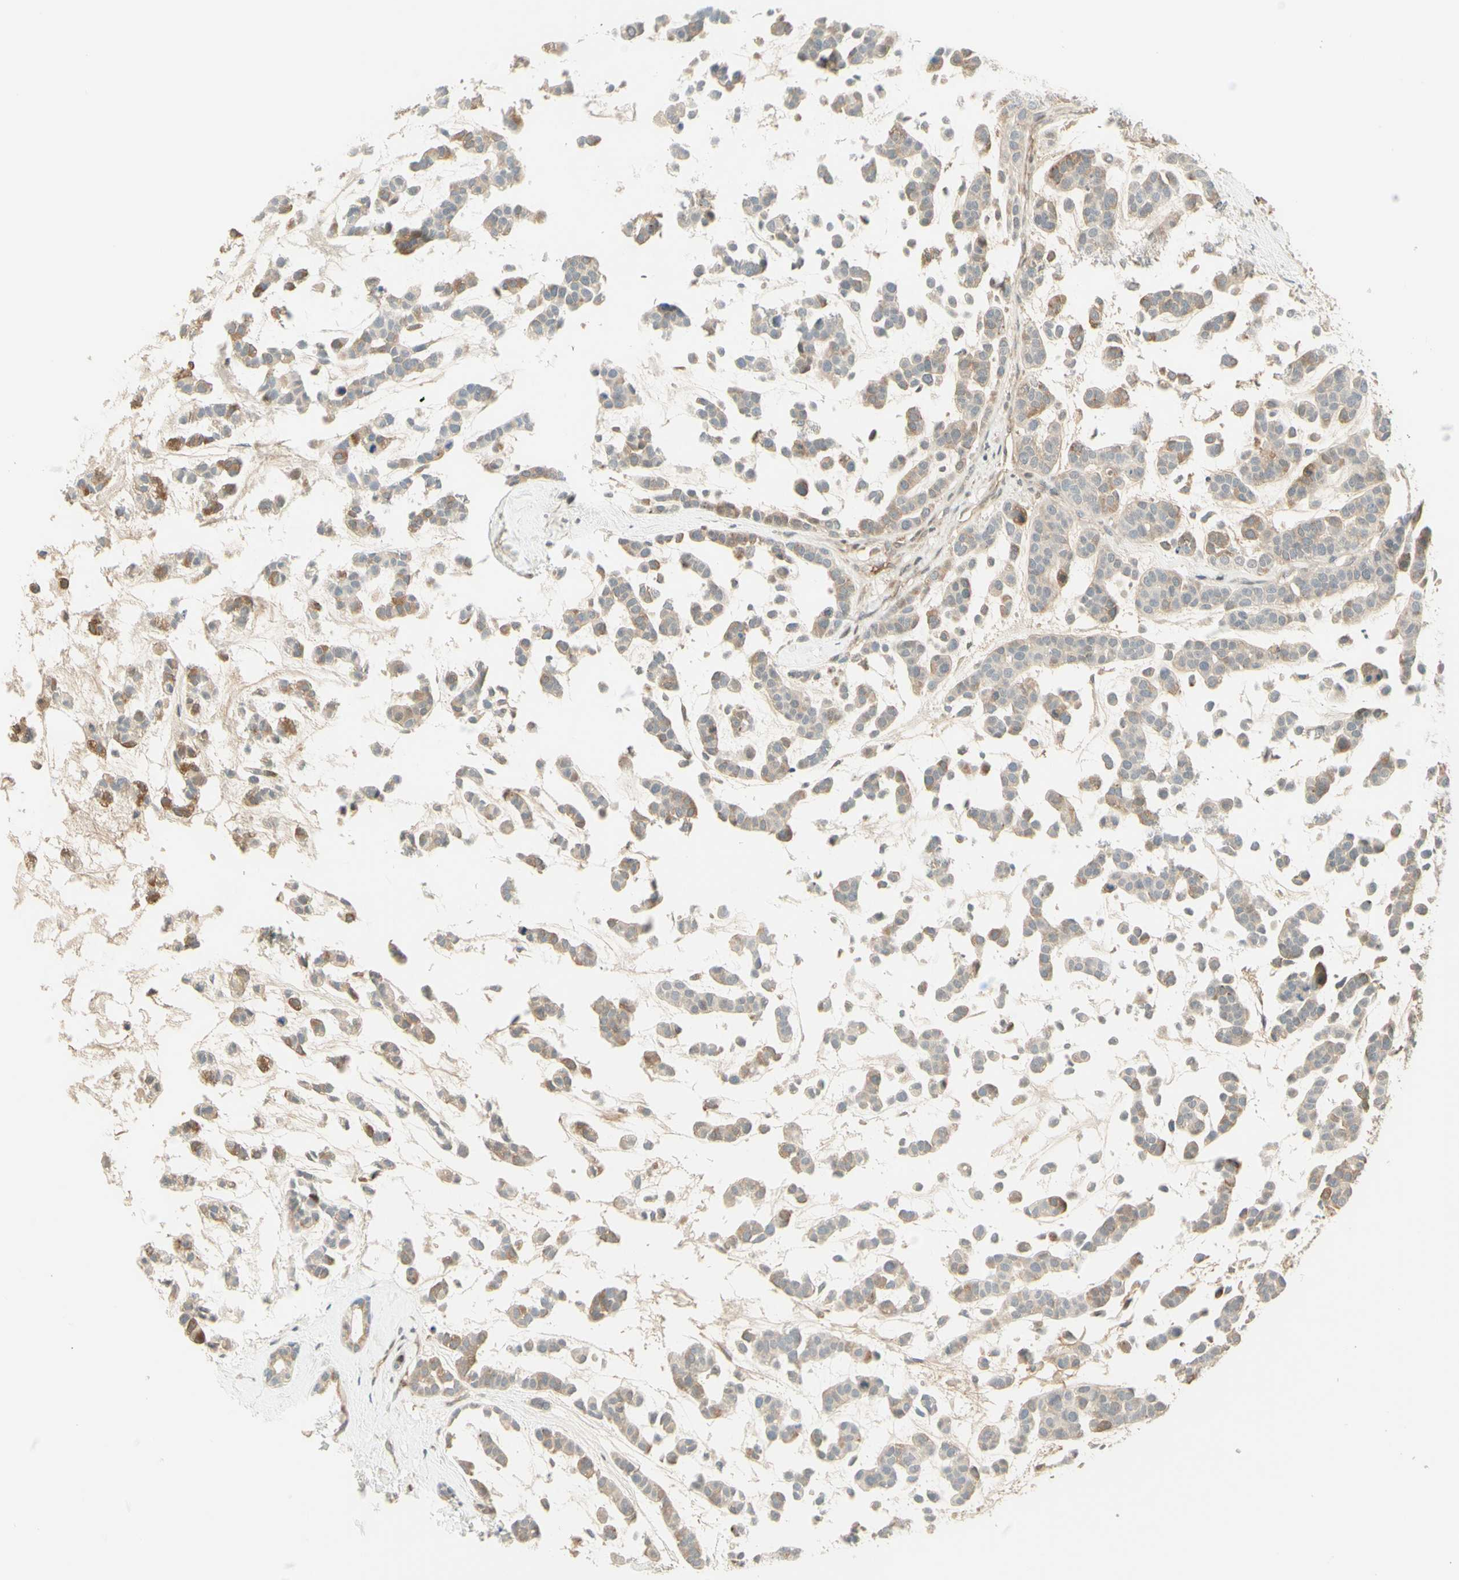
{"staining": {"intensity": "weak", "quantity": ">75%", "location": "cytoplasmic/membranous"}, "tissue": "head and neck cancer", "cell_type": "Tumor cells", "image_type": "cancer", "snomed": [{"axis": "morphology", "description": "Adenocarcinoma, NOS"}, {"axis": "morphology", "description": "Adenoma, NOS"}, {"axis": "topography", "description": "Head-Neck"}], "caption": "Protein positivity by immunohistochemistry reveals weak cytoplasmic/membranous expression in about >75% of tumor cells in head and neck adenocarcinoma.", "gene": "ANGPT2", "patient": {"sex": "female", "age": 55}}